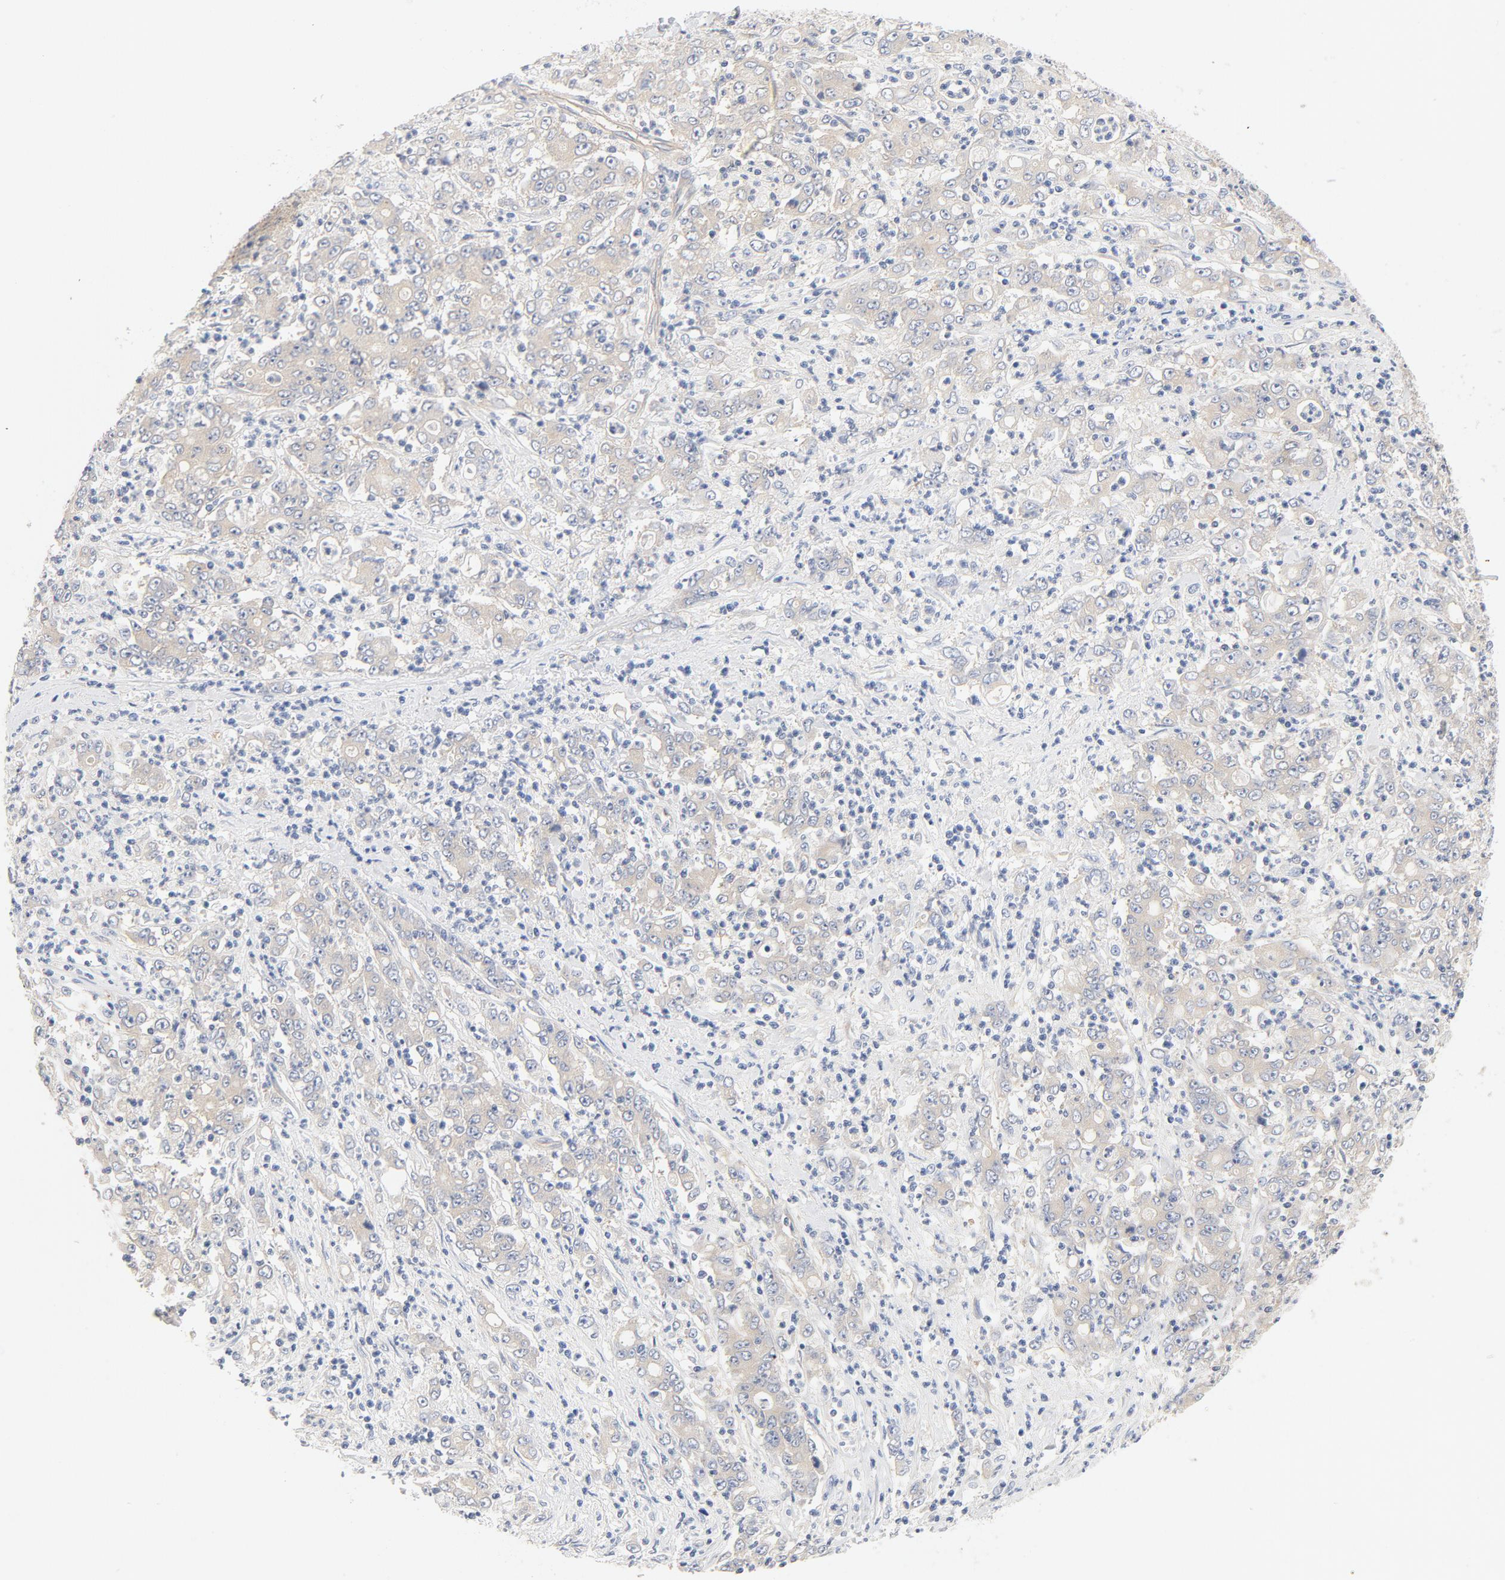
{"staining": {"intensity": "weak", "quantity": ">75%", "location": "cytoplasmic/membranous"}, "tissue": "stomach cancer", "cell_type": "Tumor cells", "image_type": "cancer", "snomed": [{"axis": "morphology", "description": "Adenocarcinoma, NOS"}, {"axis": "topography", "description": "Stomach, lower"}], "caption": "A histopathology image showing weak cytoplasmic/membranous expression in about >75% of tumor cells in stomach cancer (adenocarcinoma), as visualized by brown immunohistochemical staining.", "gene": "DYNC1H1", "patient": {"sex": "female", "age": 71}}